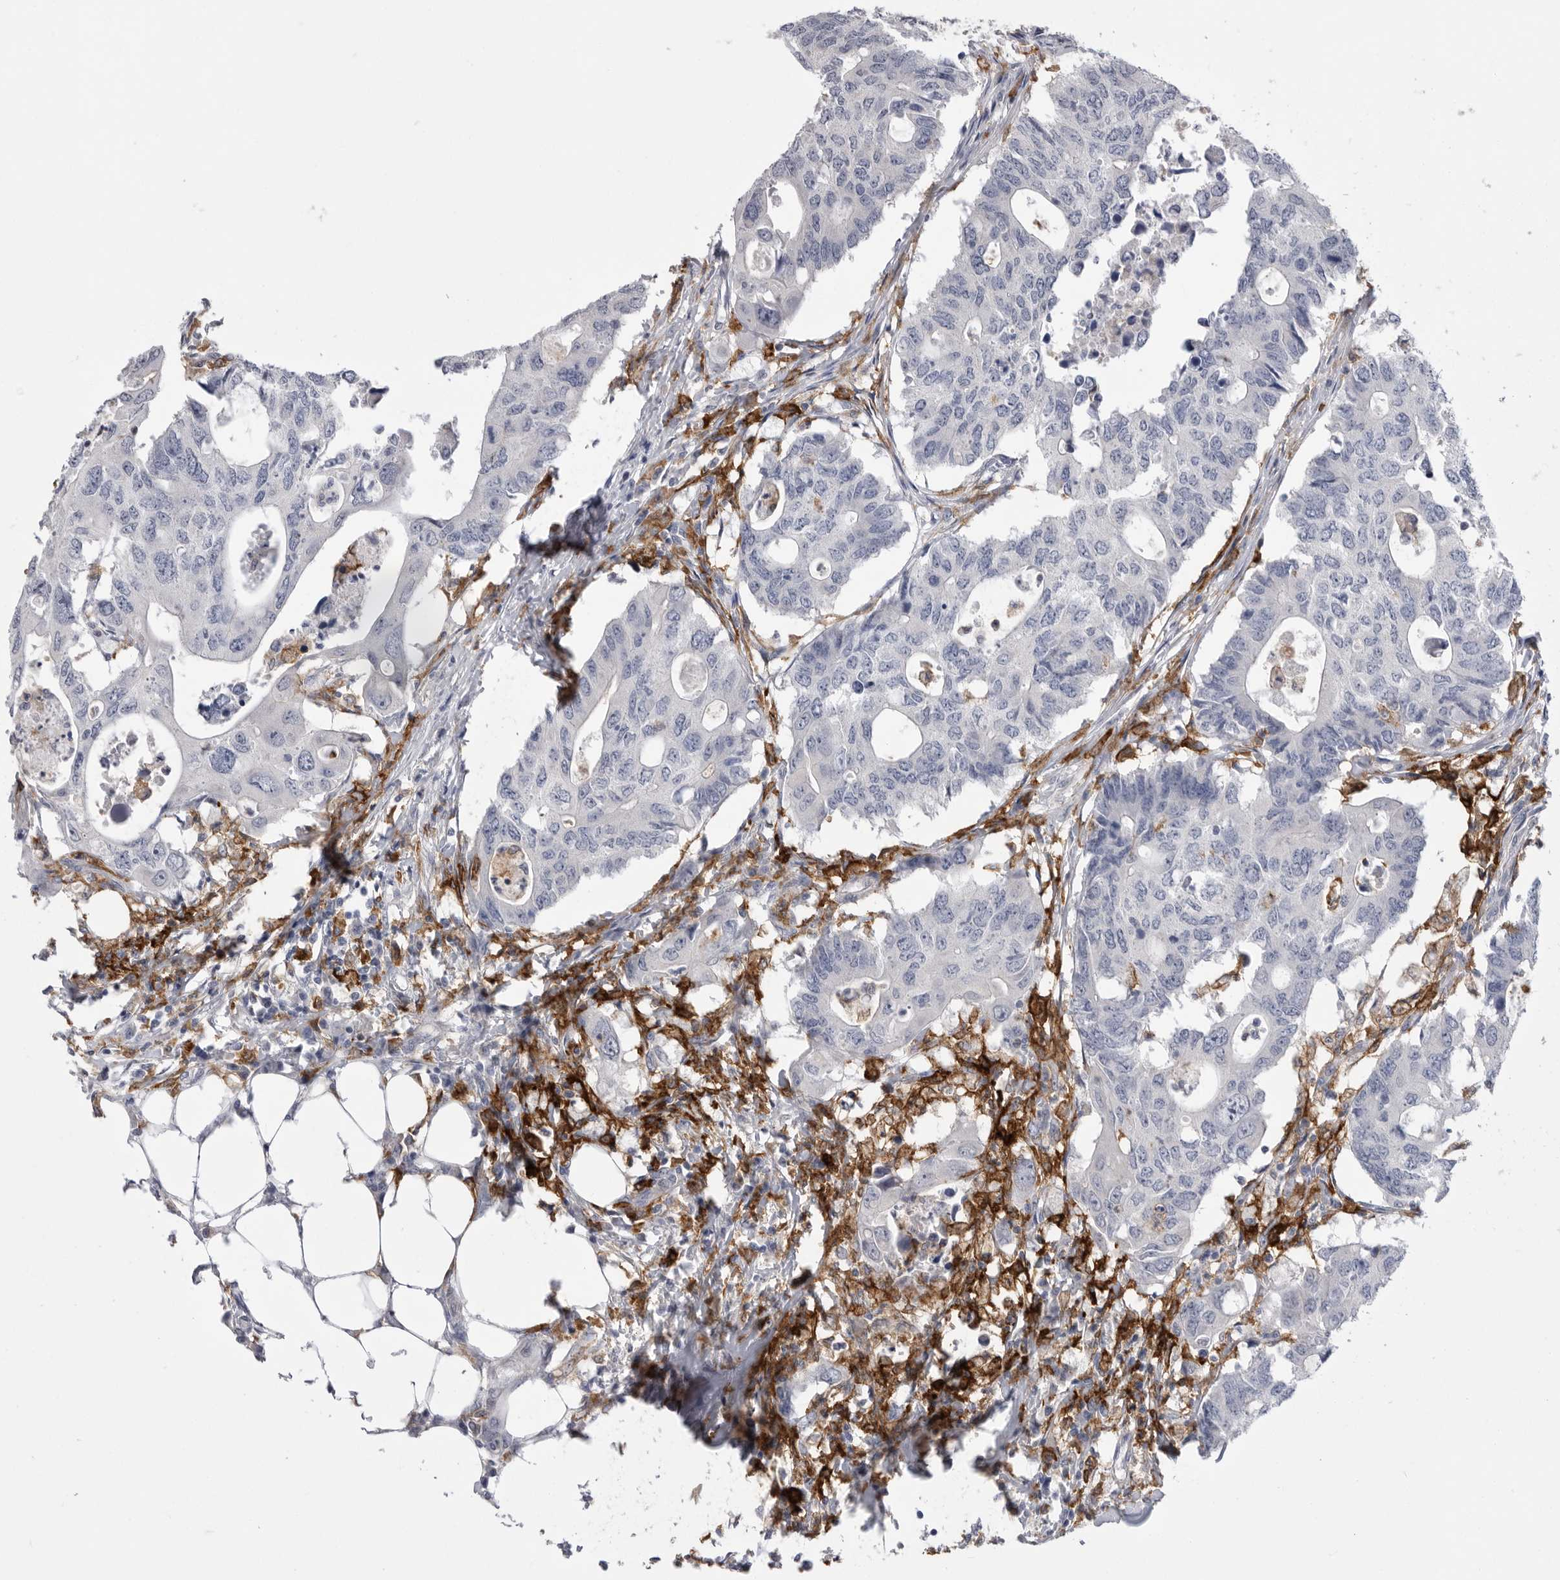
{"staining": {"intensity": "negative", "quantity": "none", "location": "none"}, "tissue": "colorectal cancer", "cell_type": "Tumor cells", "image_type": "cancer", "snomed": [{"axis": "morphology", "description": "Adenocarcinoma, NOS"}, {"axis": "topography", "description": "Colon"}], "caption": "Micrograph shows no protein positivity in tumor cells of colorectal cancer (adenocarcinoma) tissue.", "gene": "SIGLEC10", "patient": {"sex": "male", "age": 71}}